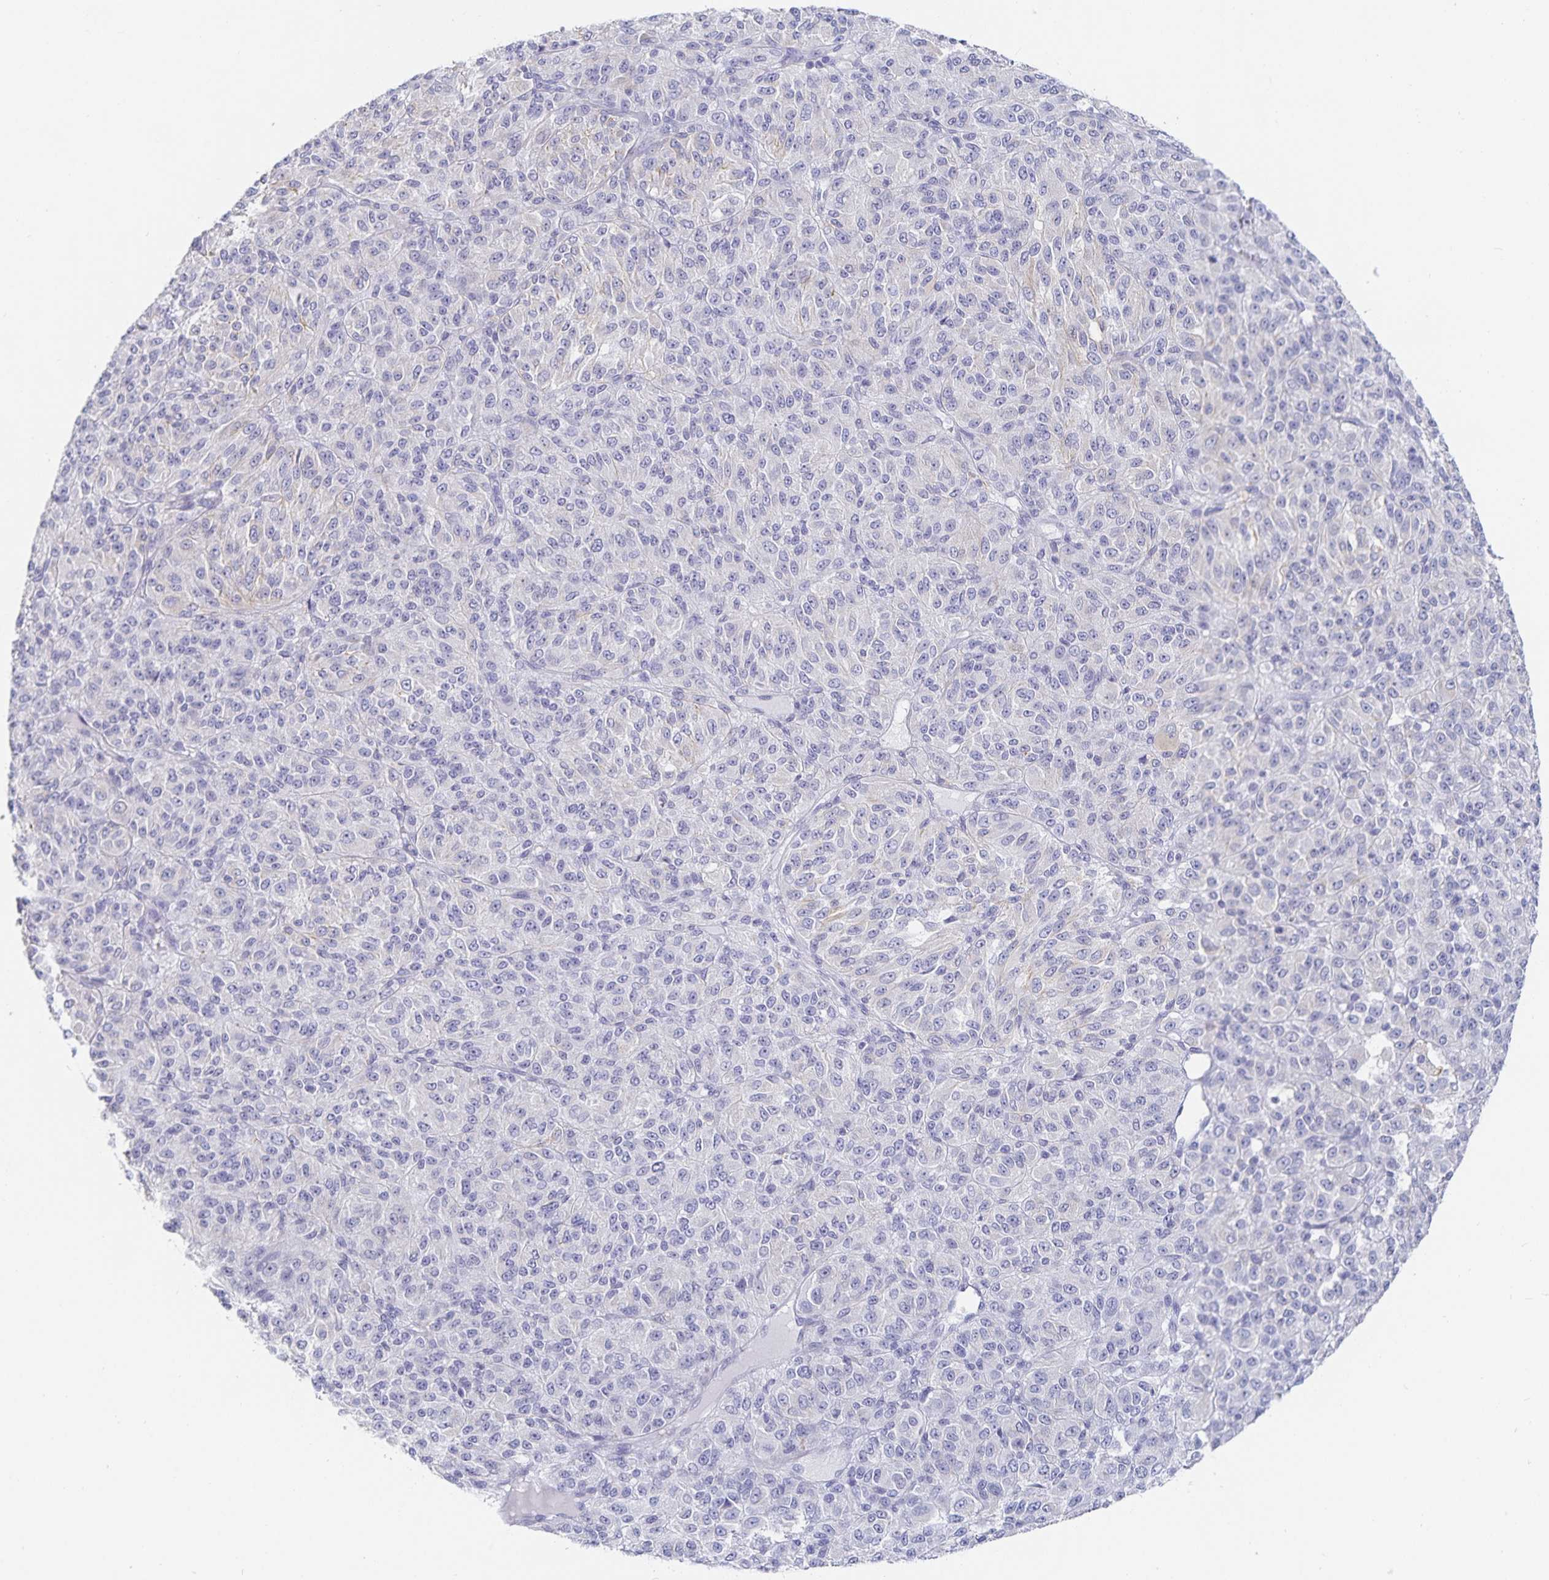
{"staining": {"intensity": "weak", "quantity": "<25%", "location": "cytoplasmic/membranous"}, "tissue": "melanoma", "cell_type": "Tumor cells", "image_type": "cancer", "snomed": [{"axis": "morphology", "description": "Malignant melanoma, Metastatic site"}, {"axis": "topography", "description": "Brain"}], "caption": "This histopathology image is of melanoma stained with immunohistochemistry (IHC) to label a protein in brown with the nuclei are counter-stained blue. There is no expression in tumor cells.", "gene": "SFTPA1", "patient": {"sex": "female", "age": 56}}